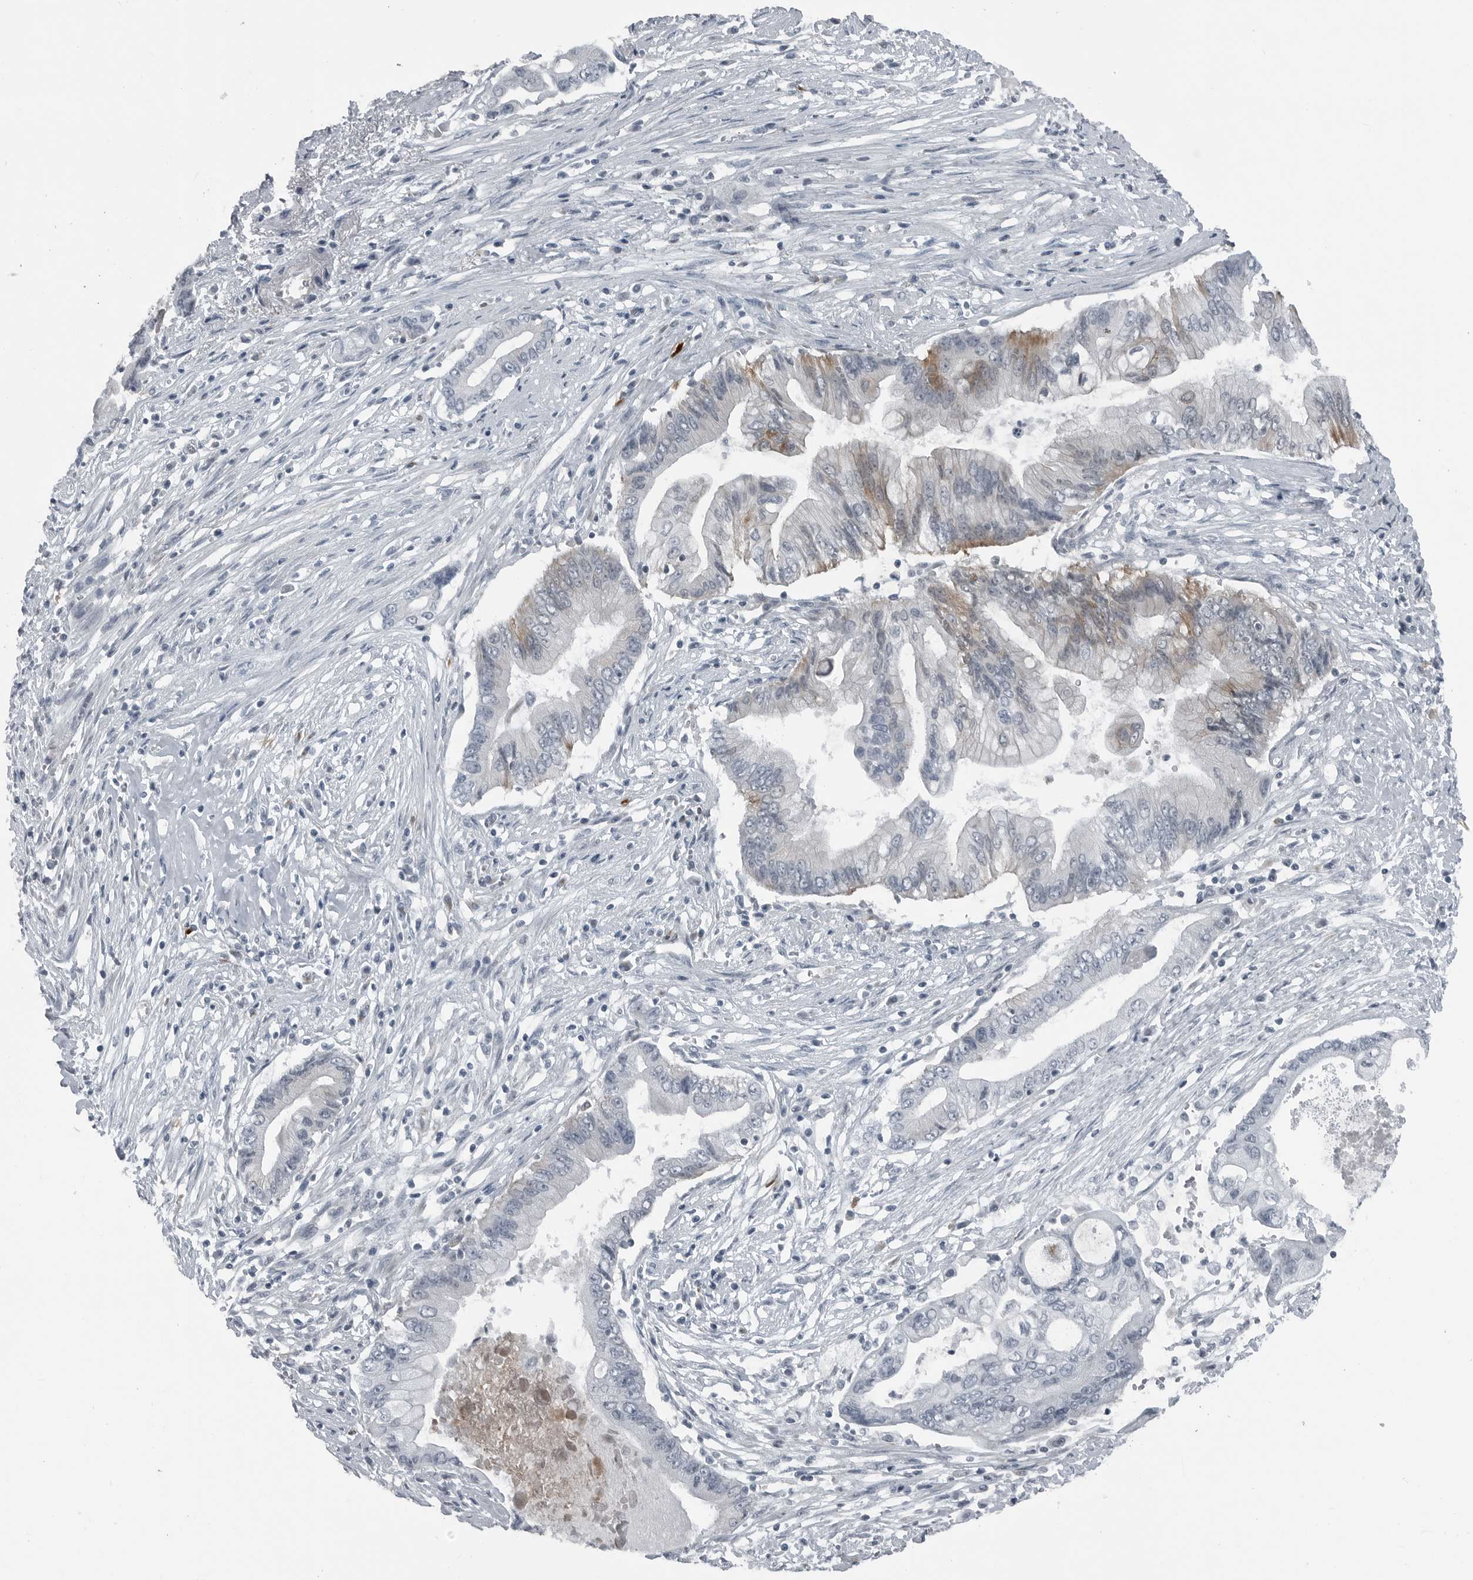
{"staining": {"intensity": "moderate", "quantity": "<25%", "location": "cytoplasmic/membranous"}, "tissue": "pancreatic cancer", "cell_type": "Tumor cells", "image_type": "cancer", "snomed": [{"axis": "morphology", "description": "Adenocarcinoma, NOS"}, {"axis": "topography", "description": "Pancreas"}], "caption": "Moderate cytoplasmic/membranous protein staining is appreciated in approximately <25% of tumor cells in pancreatic cancer. The staining was performed using DAB, with brown indicating positive protein expression. Nuclei are stained blue with hematoxylin.", "gene": "GAK", "patient": {"sex": "male", "age": 78}}